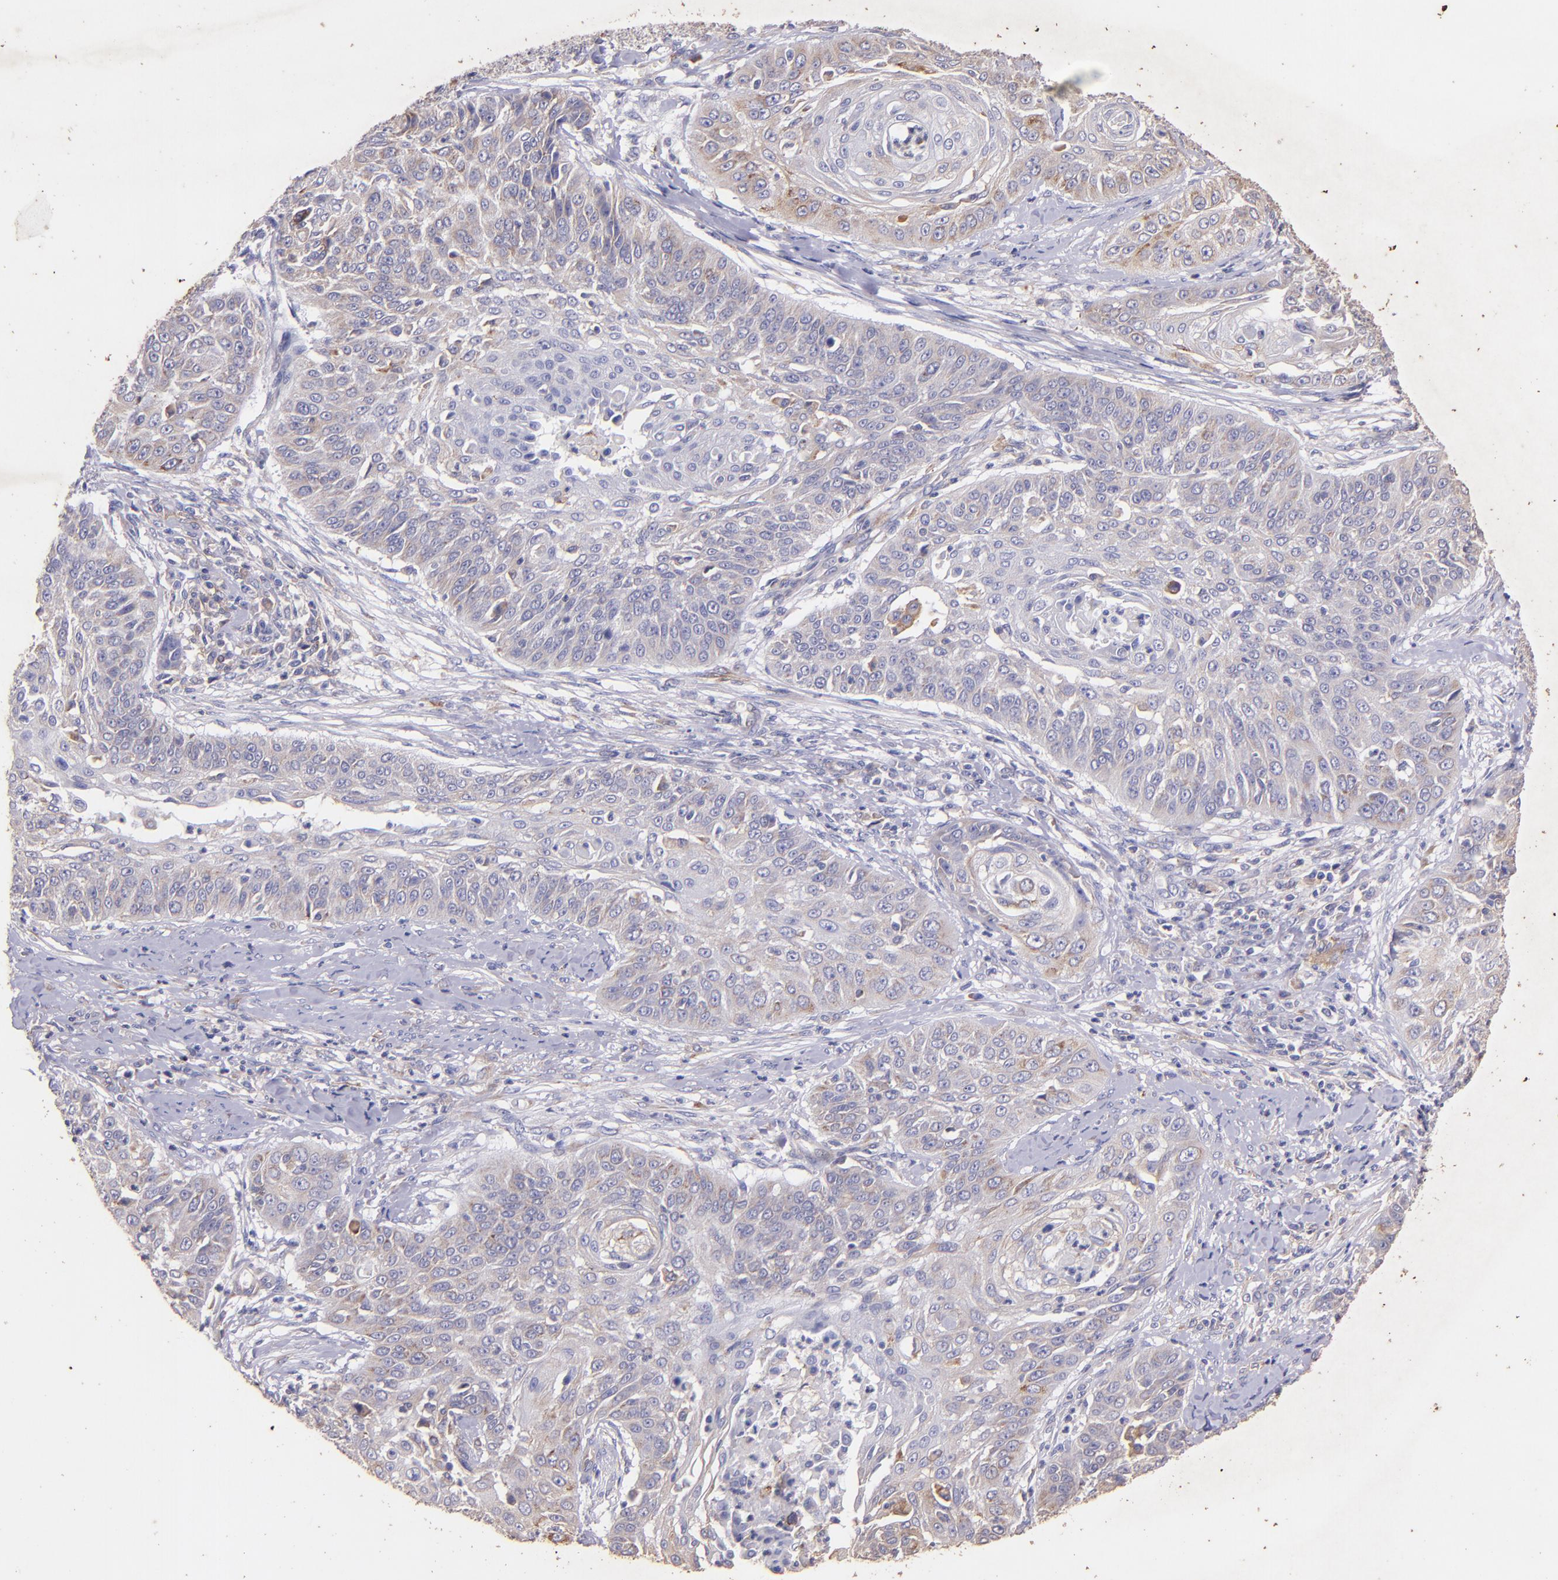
{"staining": {"intensity": "weak", "quantity": "25%-75%", "location": "cytoplasmic/membranous"}, "tissue": "cervical cancer", "cell_type": "Tumor cells", "image_type": "cancer", "snomed": [{"axis": "morphology", "description": "Squamous cell carcinoma, NOS"}, {"axis": "topography", "description": "Cervix"}], "caption": "A low amount of weak cytoplasmic/membranous expression is present in approximately 25%-75% of tumor cells in cervical squamous cell carcinoma tissue. Nuclei are stained in blue.", "gene": "RET", "patient": {"sex": "female", "age": 64}}